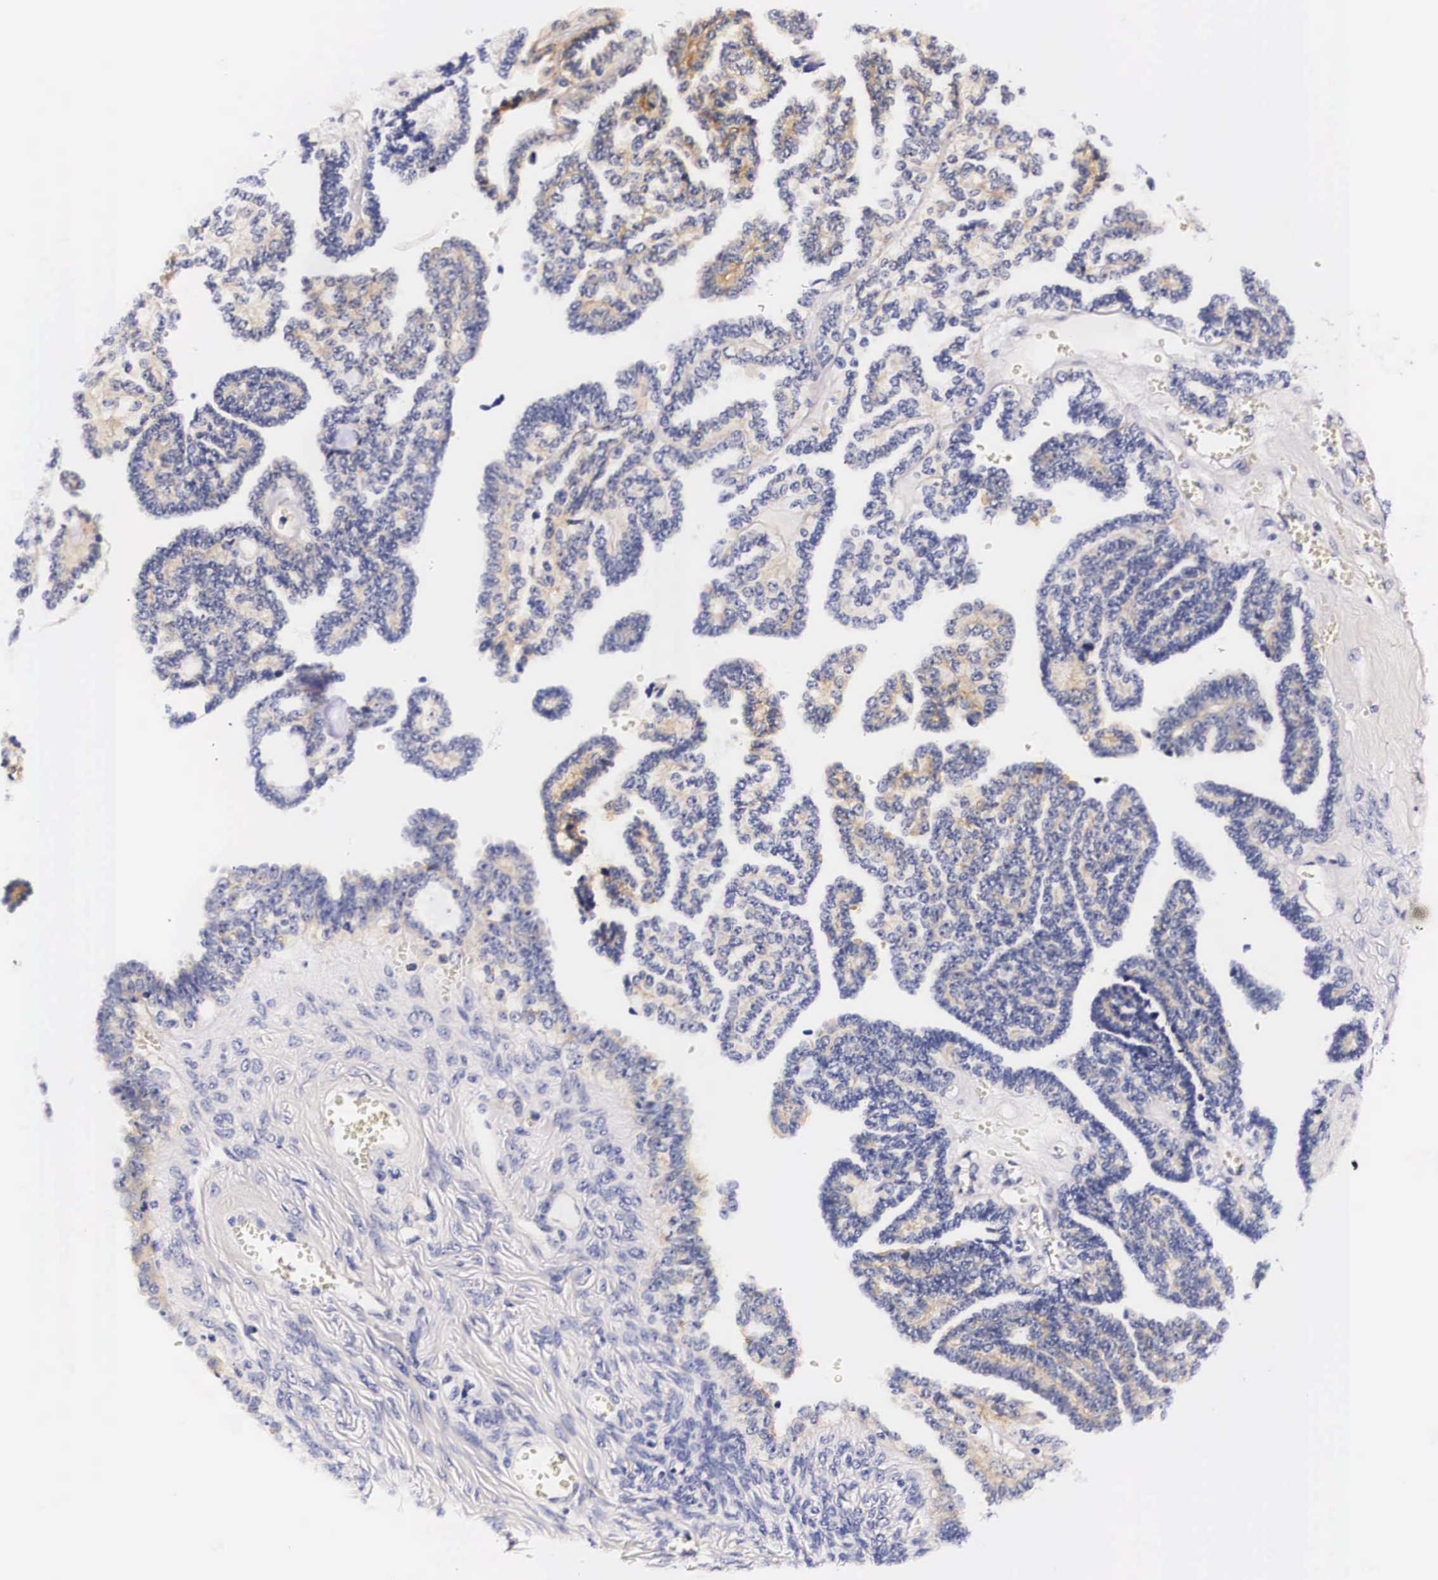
{"staining": {"intensity": "negative", "quantity": "none", "location": "none"}, "tissue": "ovarian cancer", "cell_type": "Tumor cells", "image_type": "cancer", "snomed": [{"axis": "morphology", "description": "Cystadenocarcinoma, serous, NOS"}, {"axis": "topography", "description": "Ovary"}], "caption": "This image is of ovarian cancer stained with immunohistochemistry to label a protein in brown with the nuclei are counter-stained blue. There is no positivity in tumor cells.", "gene": "PHETA2", "patient": {"sex": "female", "age": 71}}